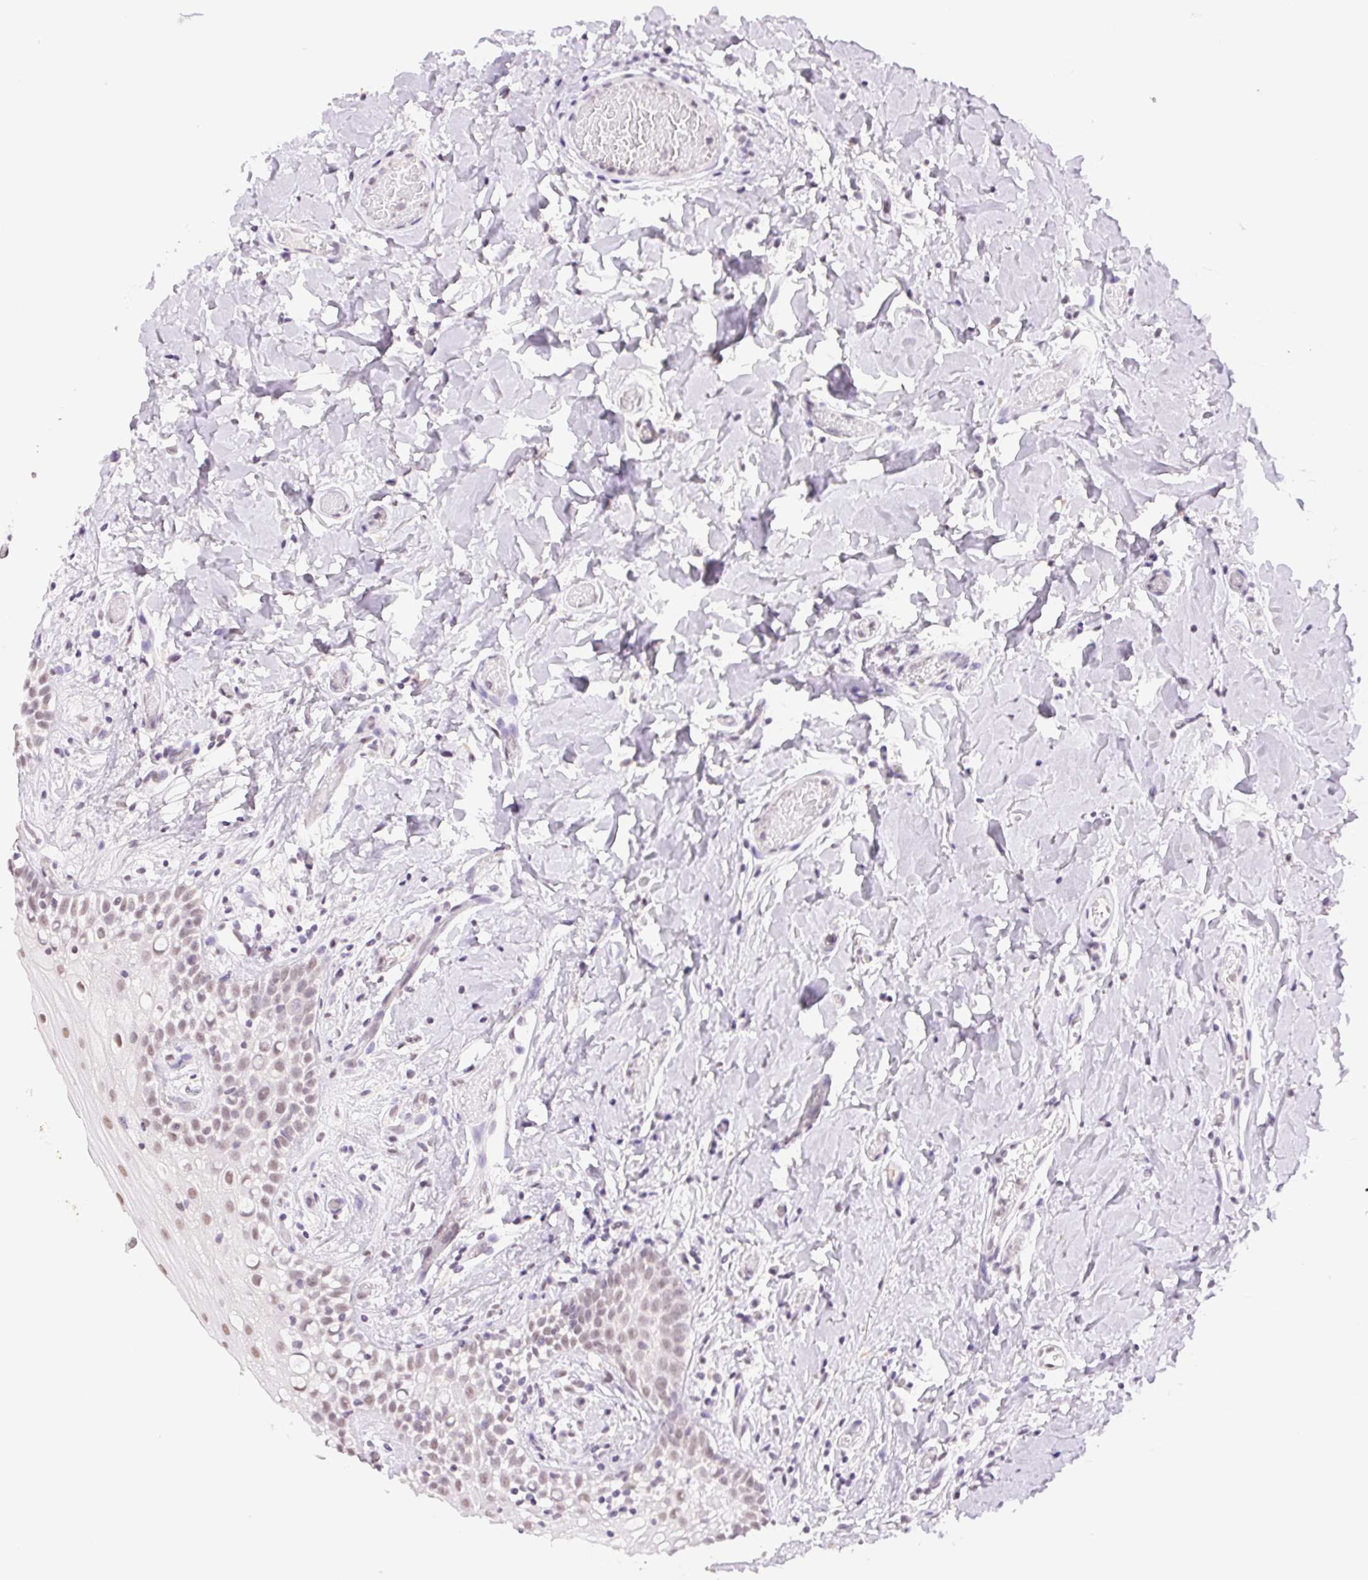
{"staining": {"intensity": "weak", "quantity": "25%-75%", "location": "nuclear"}, "tissue": "oral mucosa", "cell_type": "Squamous epithelial cells", "image_type": "normal", "snomed": [{"axis": "morphology", "description": "Normal tissue, NOS"}, {"axis": "topography", "description": "Oral tissue"}], "caption": "Weak nuclear expression for a protein is seen in approximately 25%-75% of squamous epithelial cells of unremarkable oral mucosa using IHC.", "gene": "RPRD1B", "patient": {"sex": "female", "age": 83}}